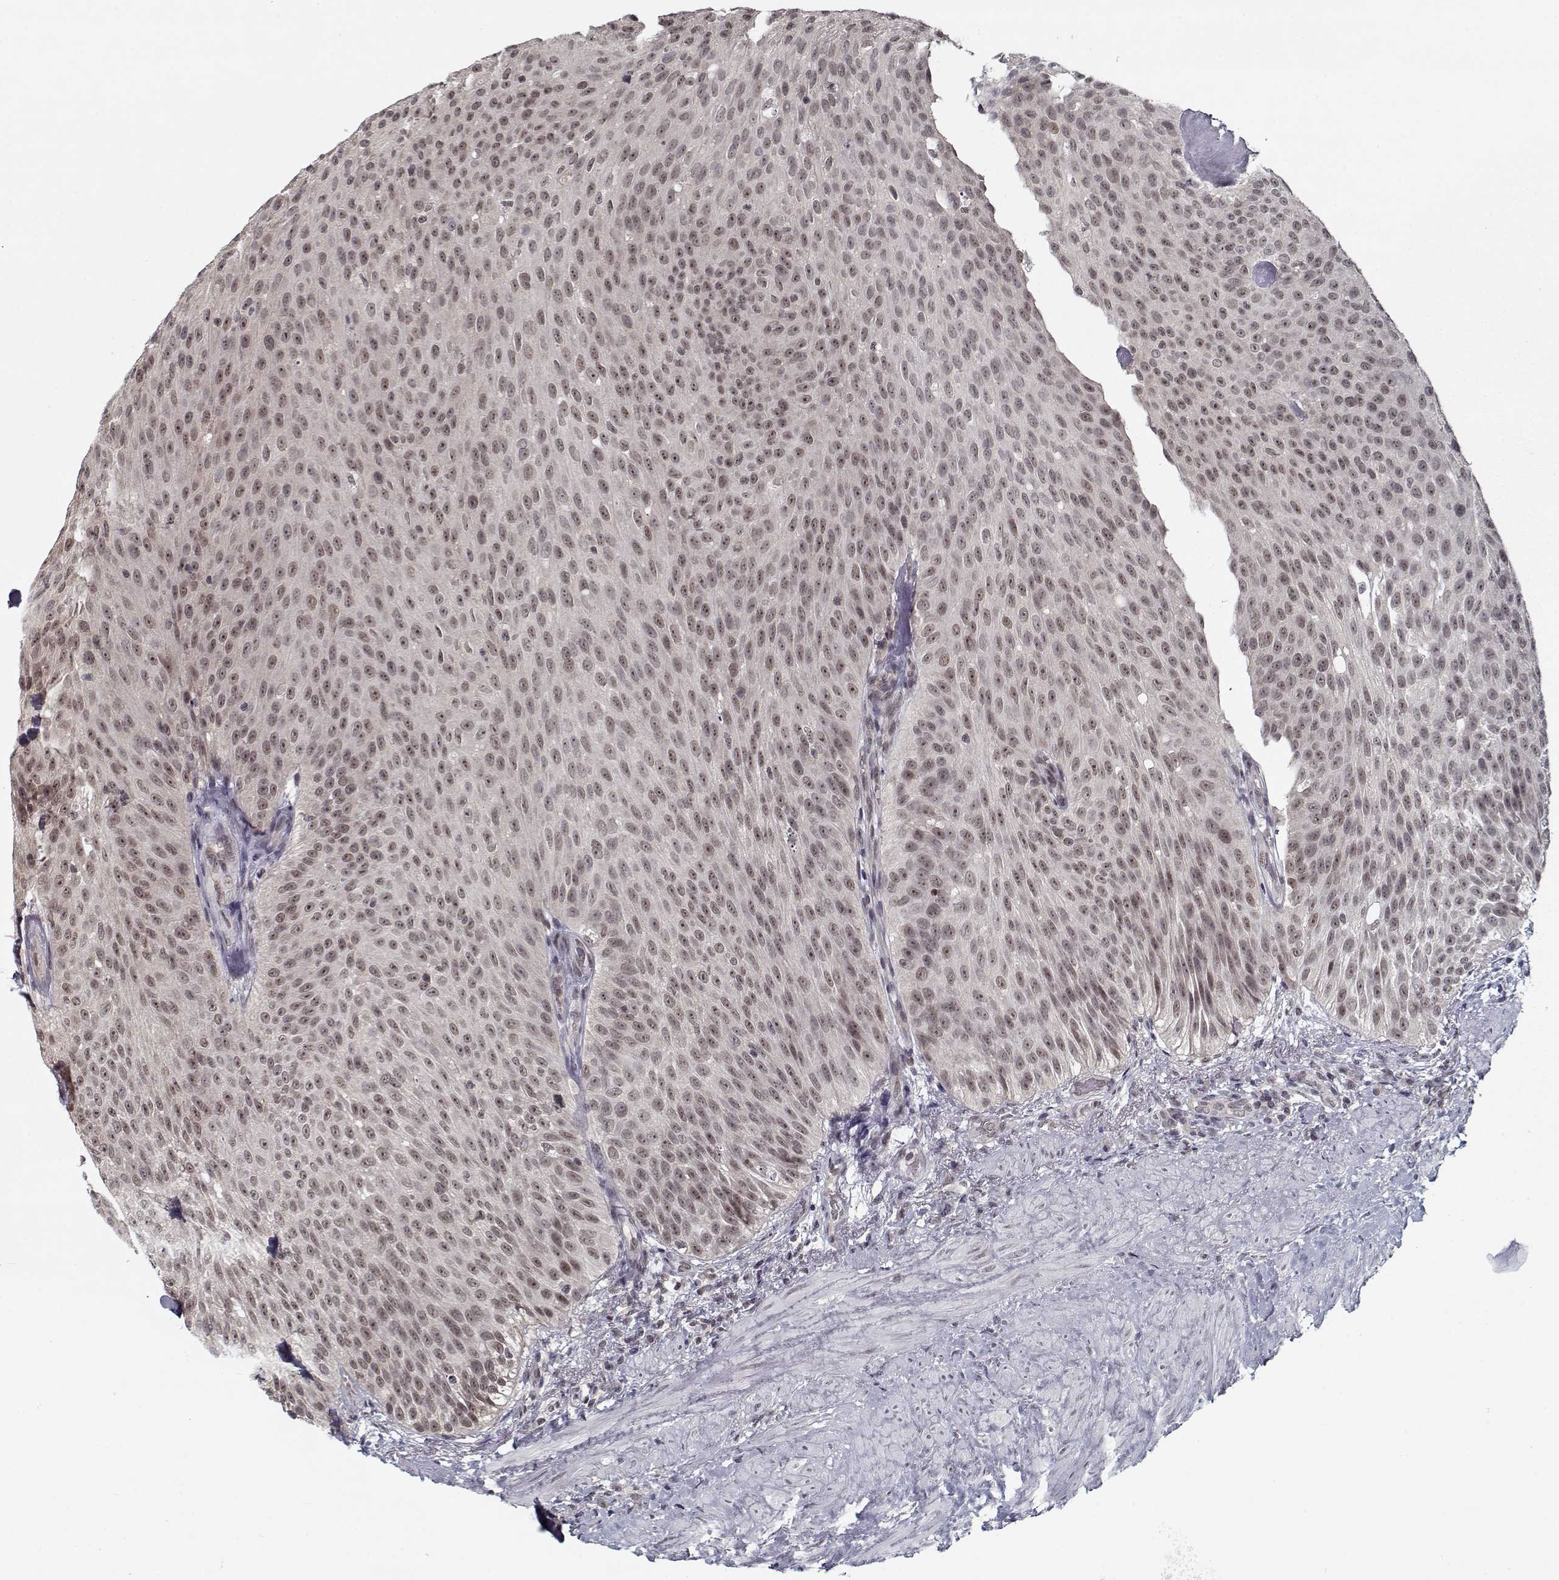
{"staining": {"intensity": "weak", "quantity": ">75%", "location": "nuclear"}, "tissue": "urothelial cancer", "cell_type": "Tumor cells", "image_type": "cancer", "snomed": [{"axis": "morphology", "description": "Urothelial carcinoma, Low grade"}, {"axis": "topography", "description": "Urinary bladder"}], "caption": "The image demonstrates immunohistochemical staining of urothelial carcinoma (low-grade). There is weak nuclear staining is appreciated in approximately >75% of tumor cells. Immunohistochemistry (ihc) stains the protein in brown and the nuclei are stained blue.", "gene": "TESPA1", "patient": {"sex": "male", "age": 78}}